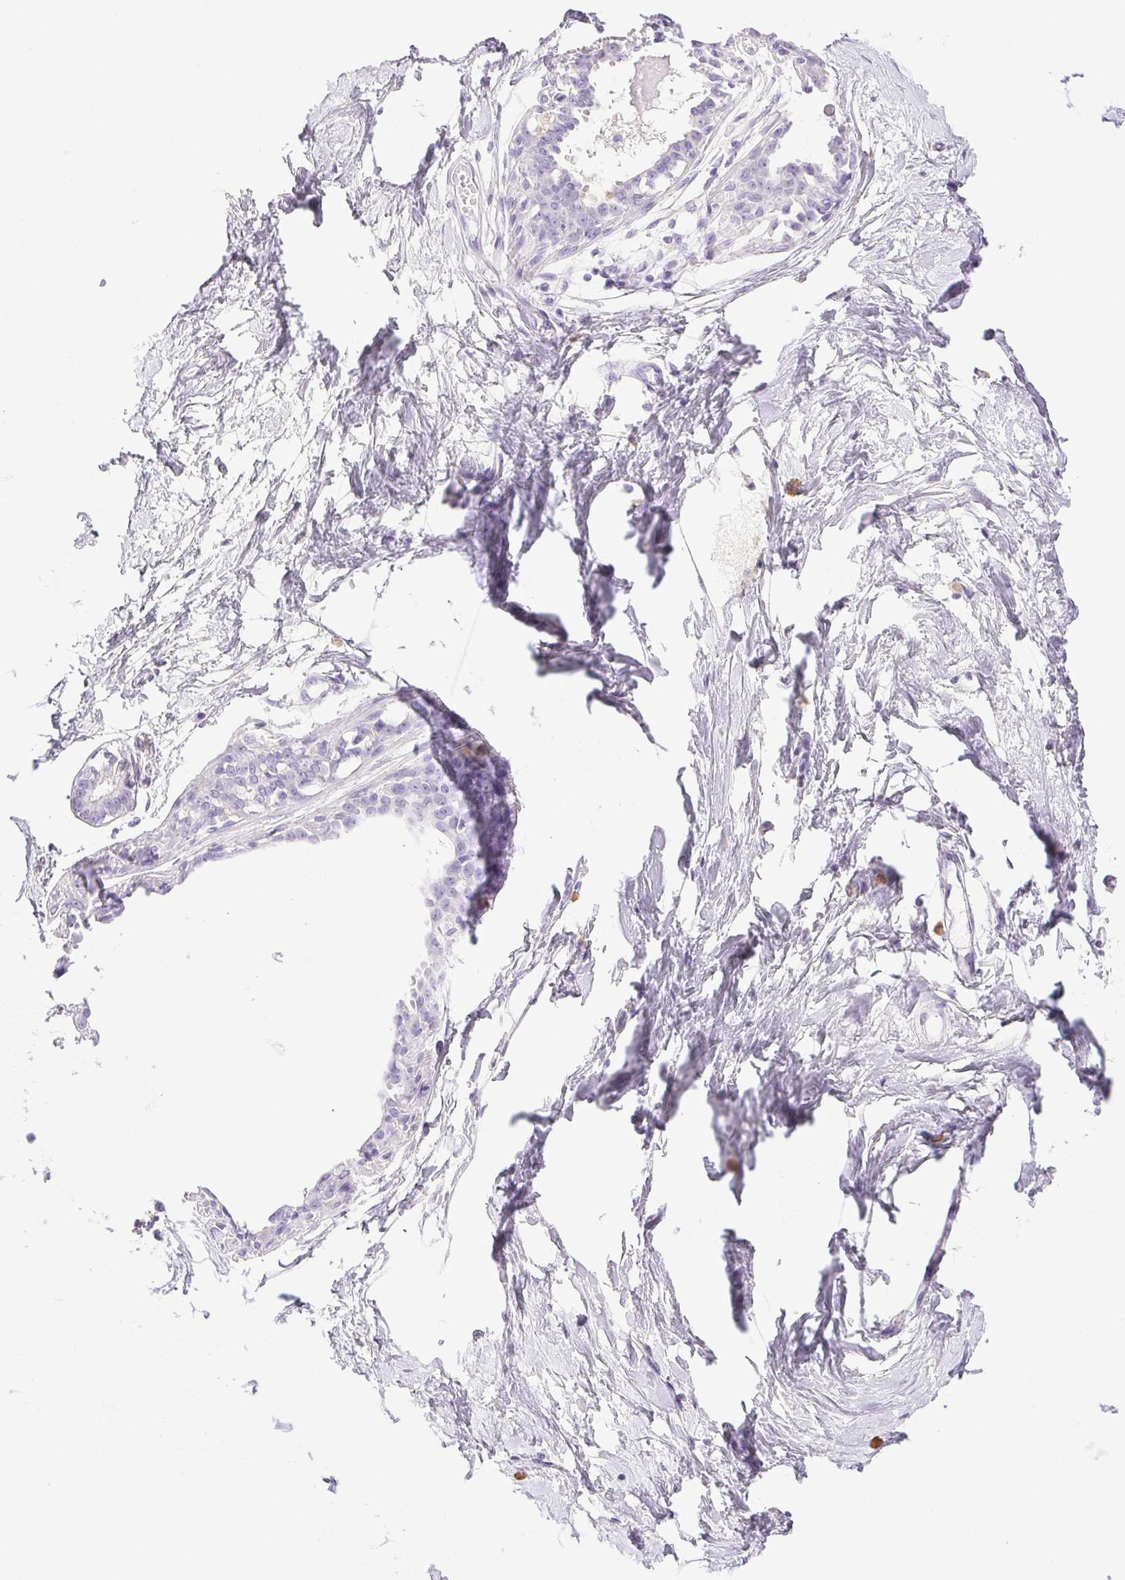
{"staining": {"intensity": "negative", "quantity": "none", "location": "none"}, "tissue": "breast", "cell_type": "Adipocytes", "image_type": "normal", "snomed": [{"axis": "morphology", "description": "Normal tissue, NOS"}, {"axis": "topography", "description": "Breast"}], "caption": "The micrograph shows no significant expression in adipocytes of breast.", "gene": "PAPPA2", "patient": {"sex": "female", "age": 45}}